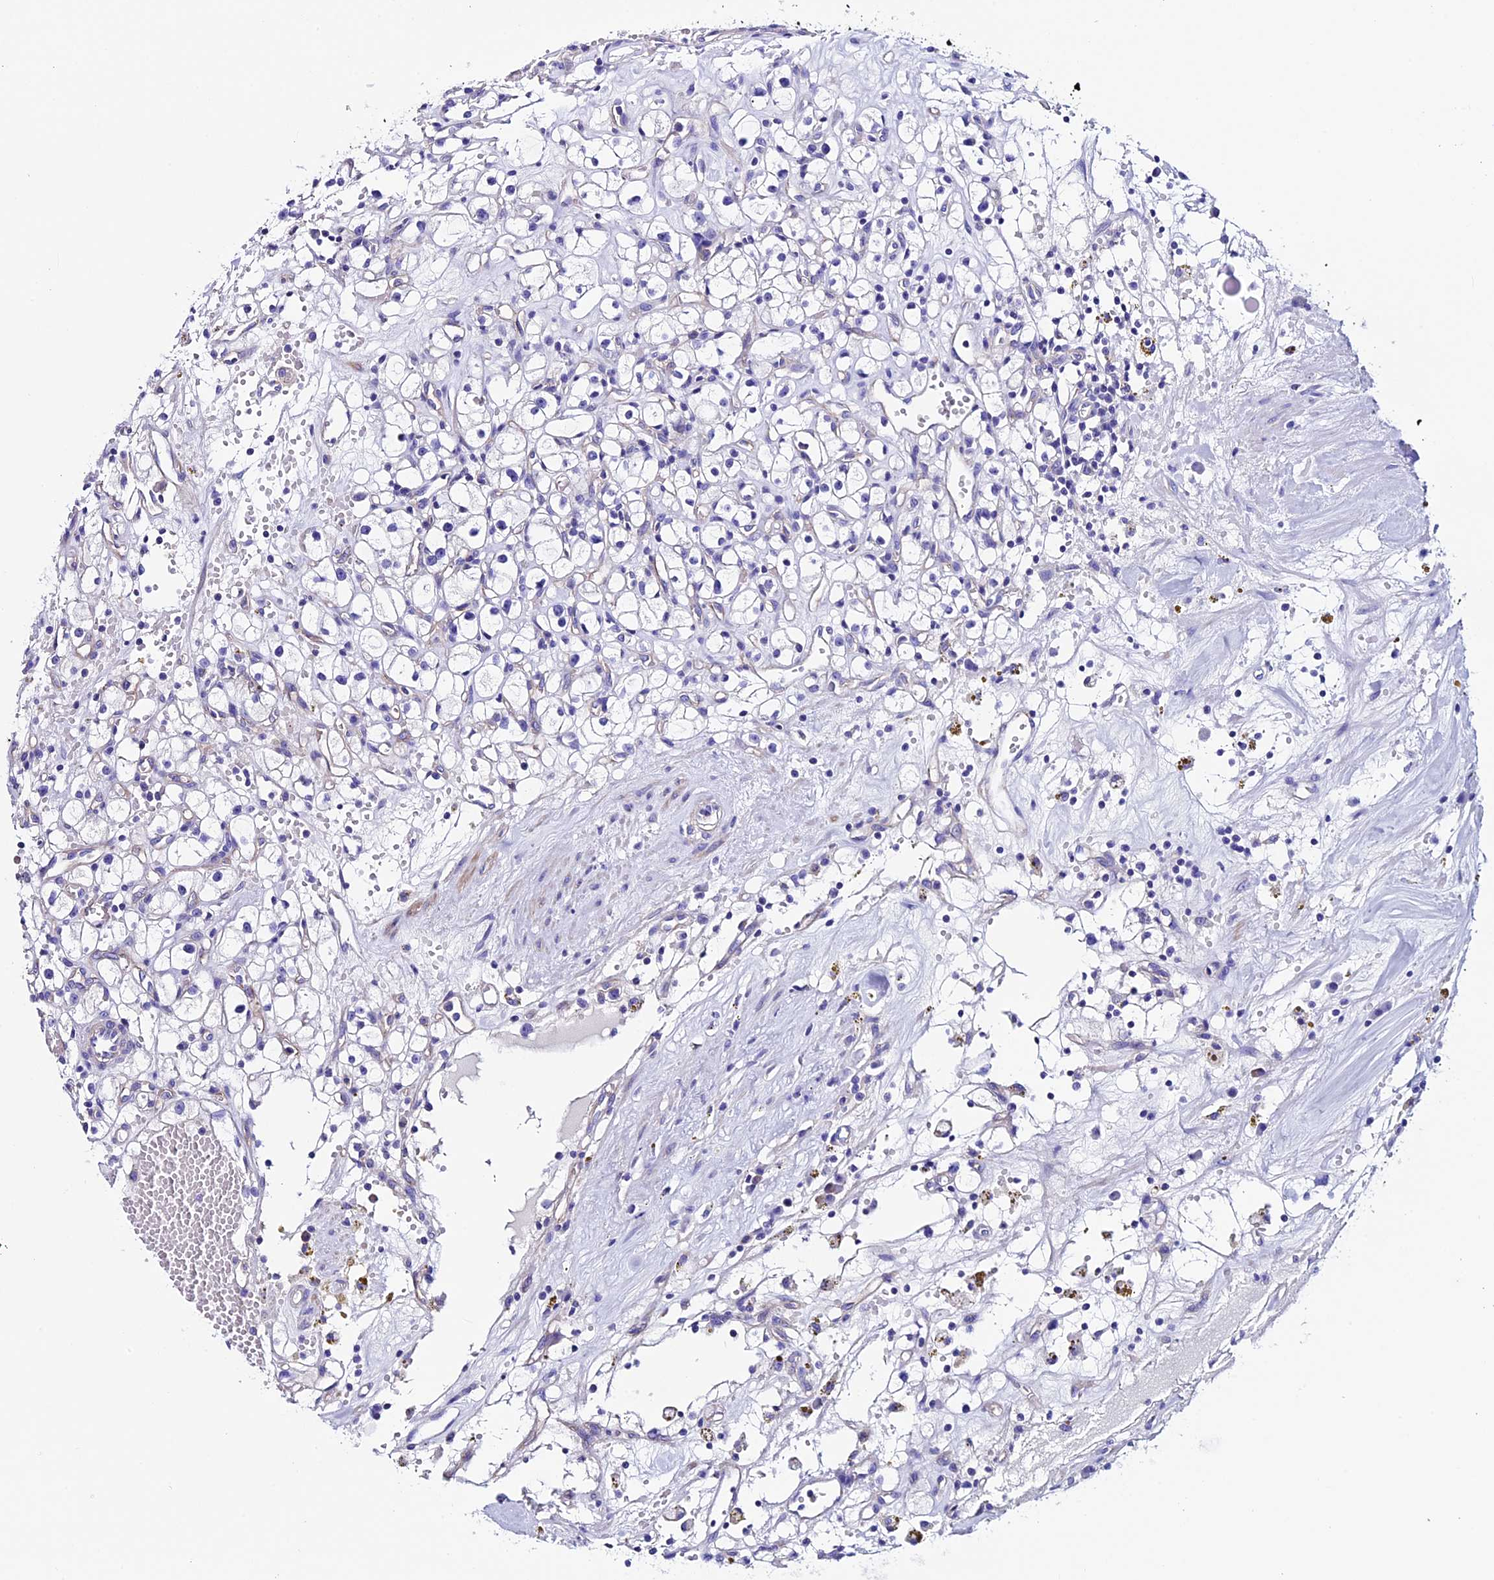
{"staining": {"intensity": "negative", "quantity": "none", "location": "none"}, "tissue": "renal cancer", "cell_type": "Tumor cells", "image_type": "cancer", "snomed": [{"axis": "morphology", "description": "Adenocarcinoma, NOS"}, {"axis": "topography", "description": "Kidney"}], "caption": "DAB immunohistochemical staining of human renal cancer (adenocarcinoma) reveals no significant positivity in tumor cells.", "gene": "EVA1B", "patient": {"sex": "male", "age": 56}}